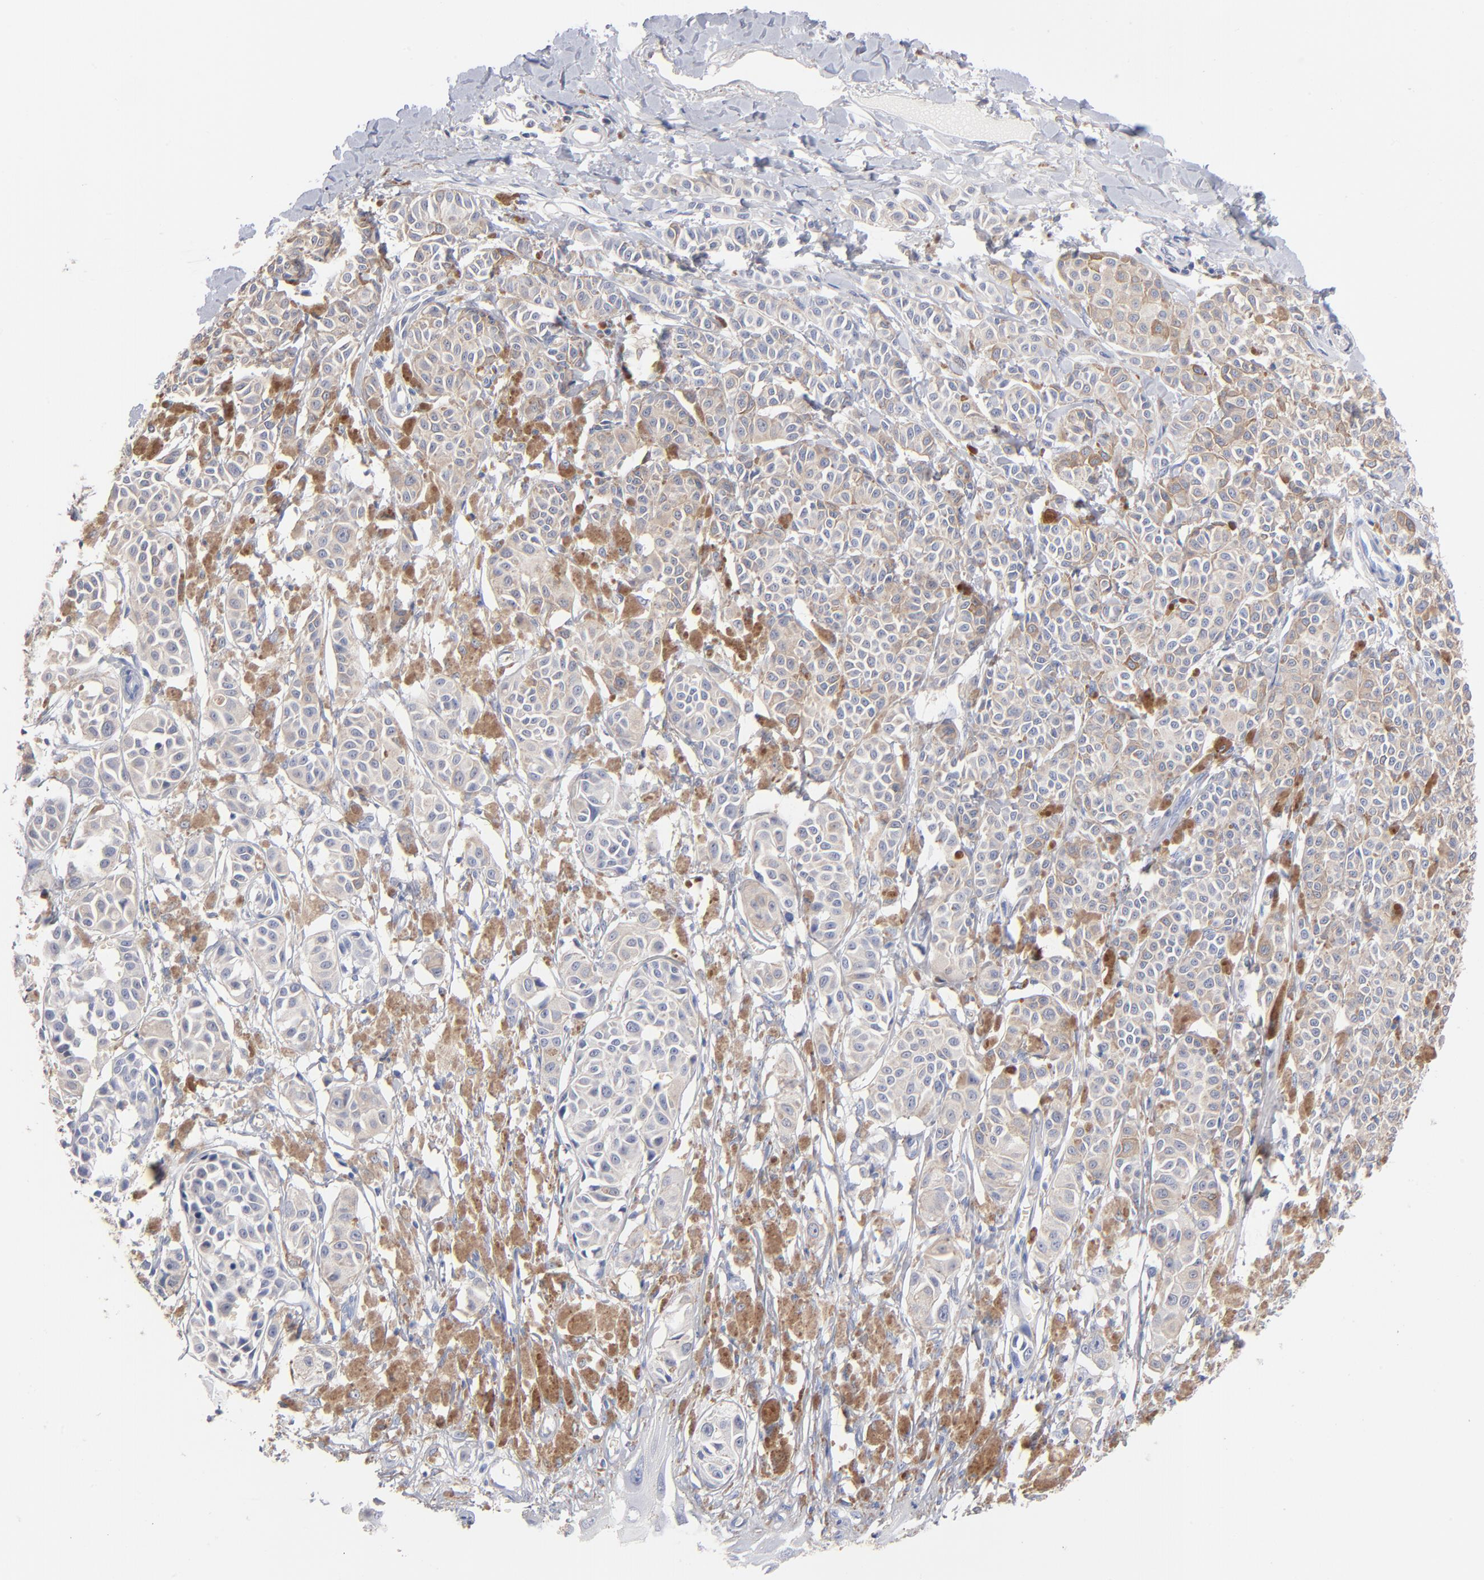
{"staining": {"intensity": "negative", "quantity": "none", "location": "none"}, "tissue": "melanoma", "cell_type": "Tumor cells", "image_type": "cancer", "snomed": [{"axis": "morphology", "description": "Malignant melanoma, NOS"}, {"axis": "topography", "description": "Skin"}], "caption": "Histopathology image shows no significant protein positivity in tumor cells of melanoma.", "gene": "ITGA8", "patient": {"sex": "male", "age": 76}}